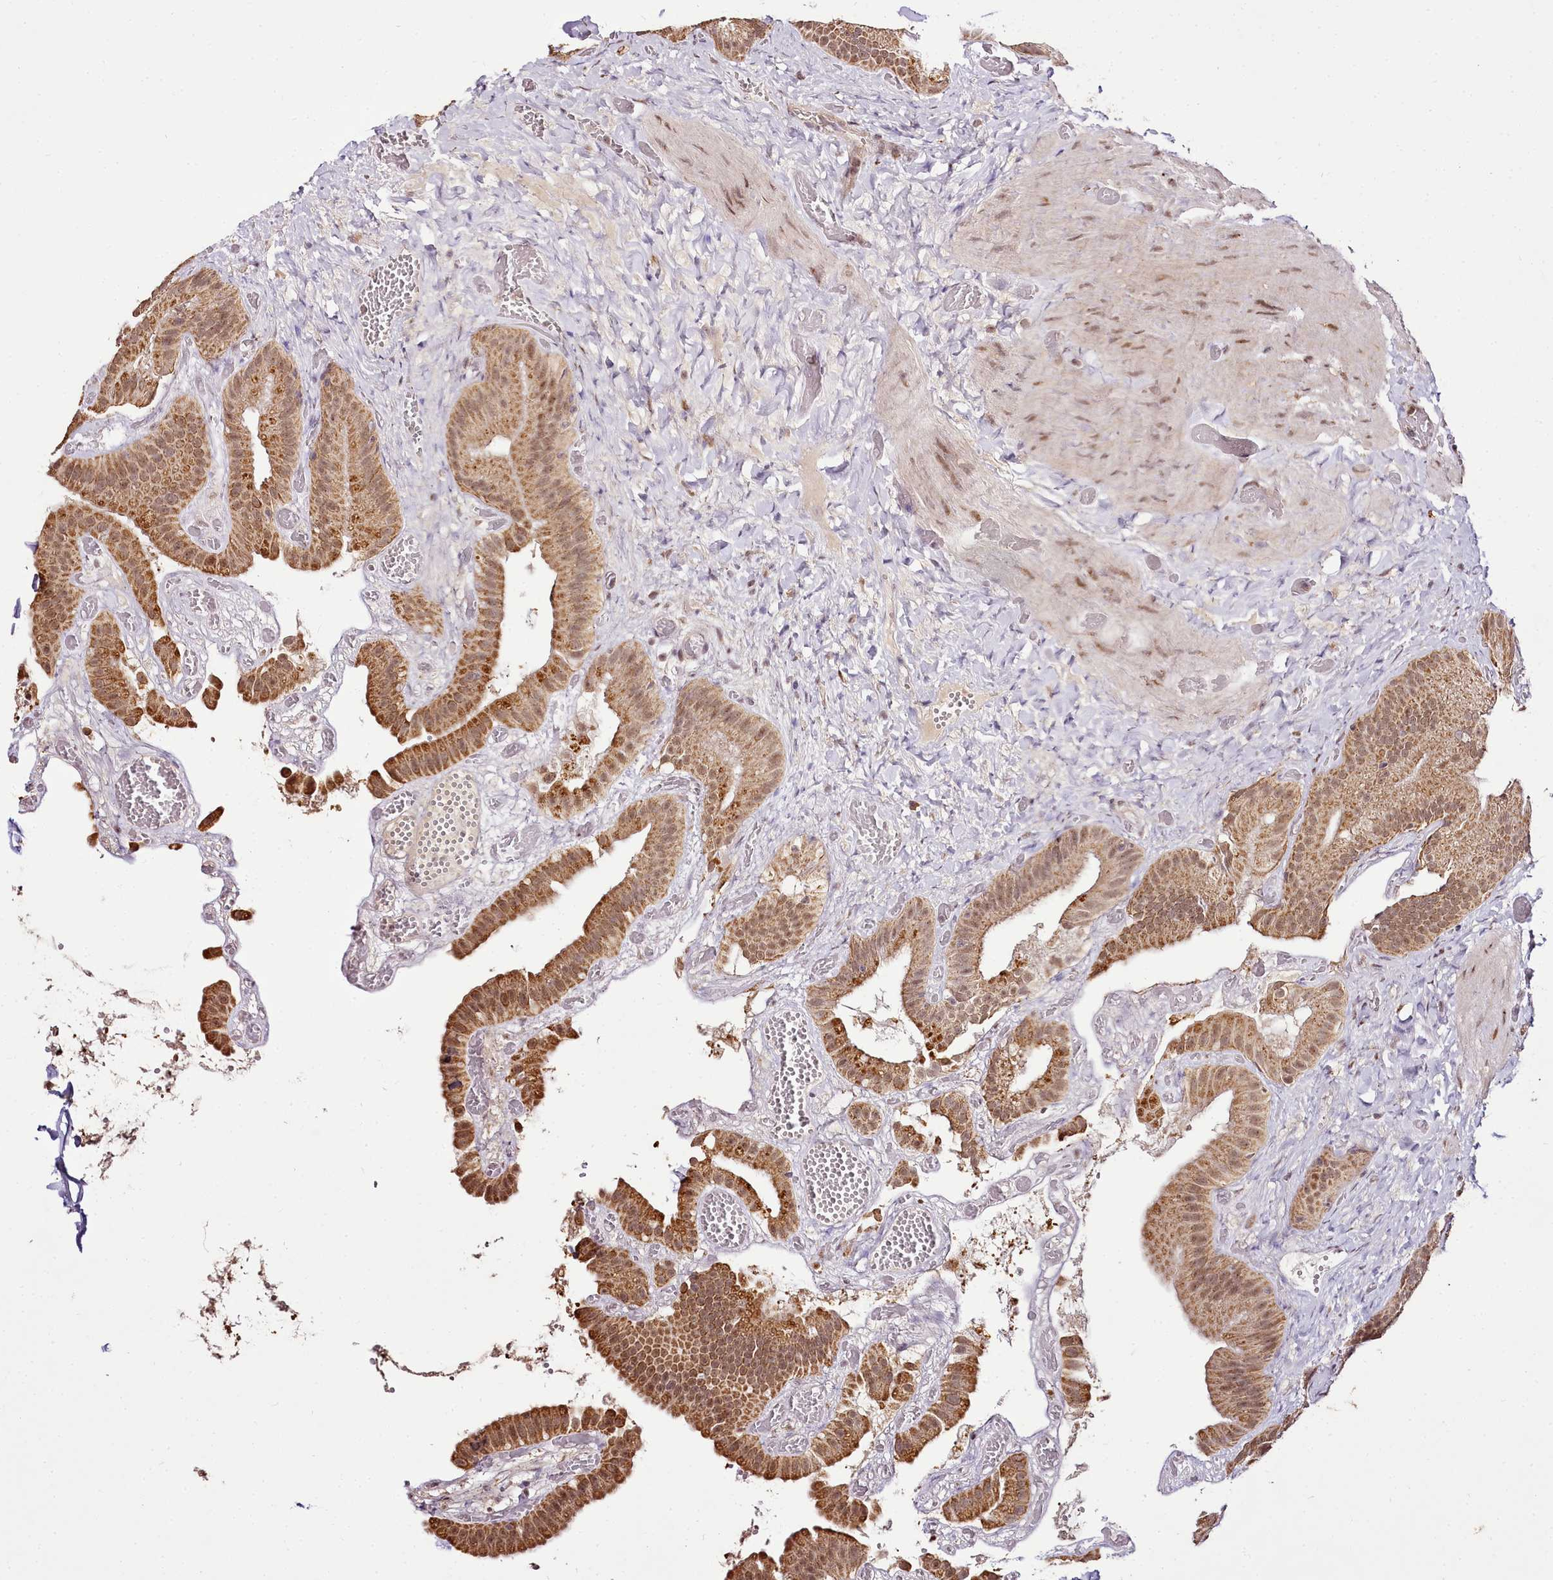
{"staining": {"intensity": "moderate", "quantity": ">75%", "location": "cytoplasmic/membranous,nuclear"}, "tissue": "gallbladder", "cell_type": "Glandular cells", "image_type": "normal", "snomed": [{"axis": "morphology", "description": "Normal tissue, NOS"}, {"axis": "topography", "description": "Gallbladder"}], "caption": "Moderate cytoplasmic/membranous,nuclear staining for a protein is identified in approximately >75% of glandular cells of normal gallbladder using immunohistochemistry.", "gene": "EDIL3", "patient": {"sex": "female", "age": 64}}